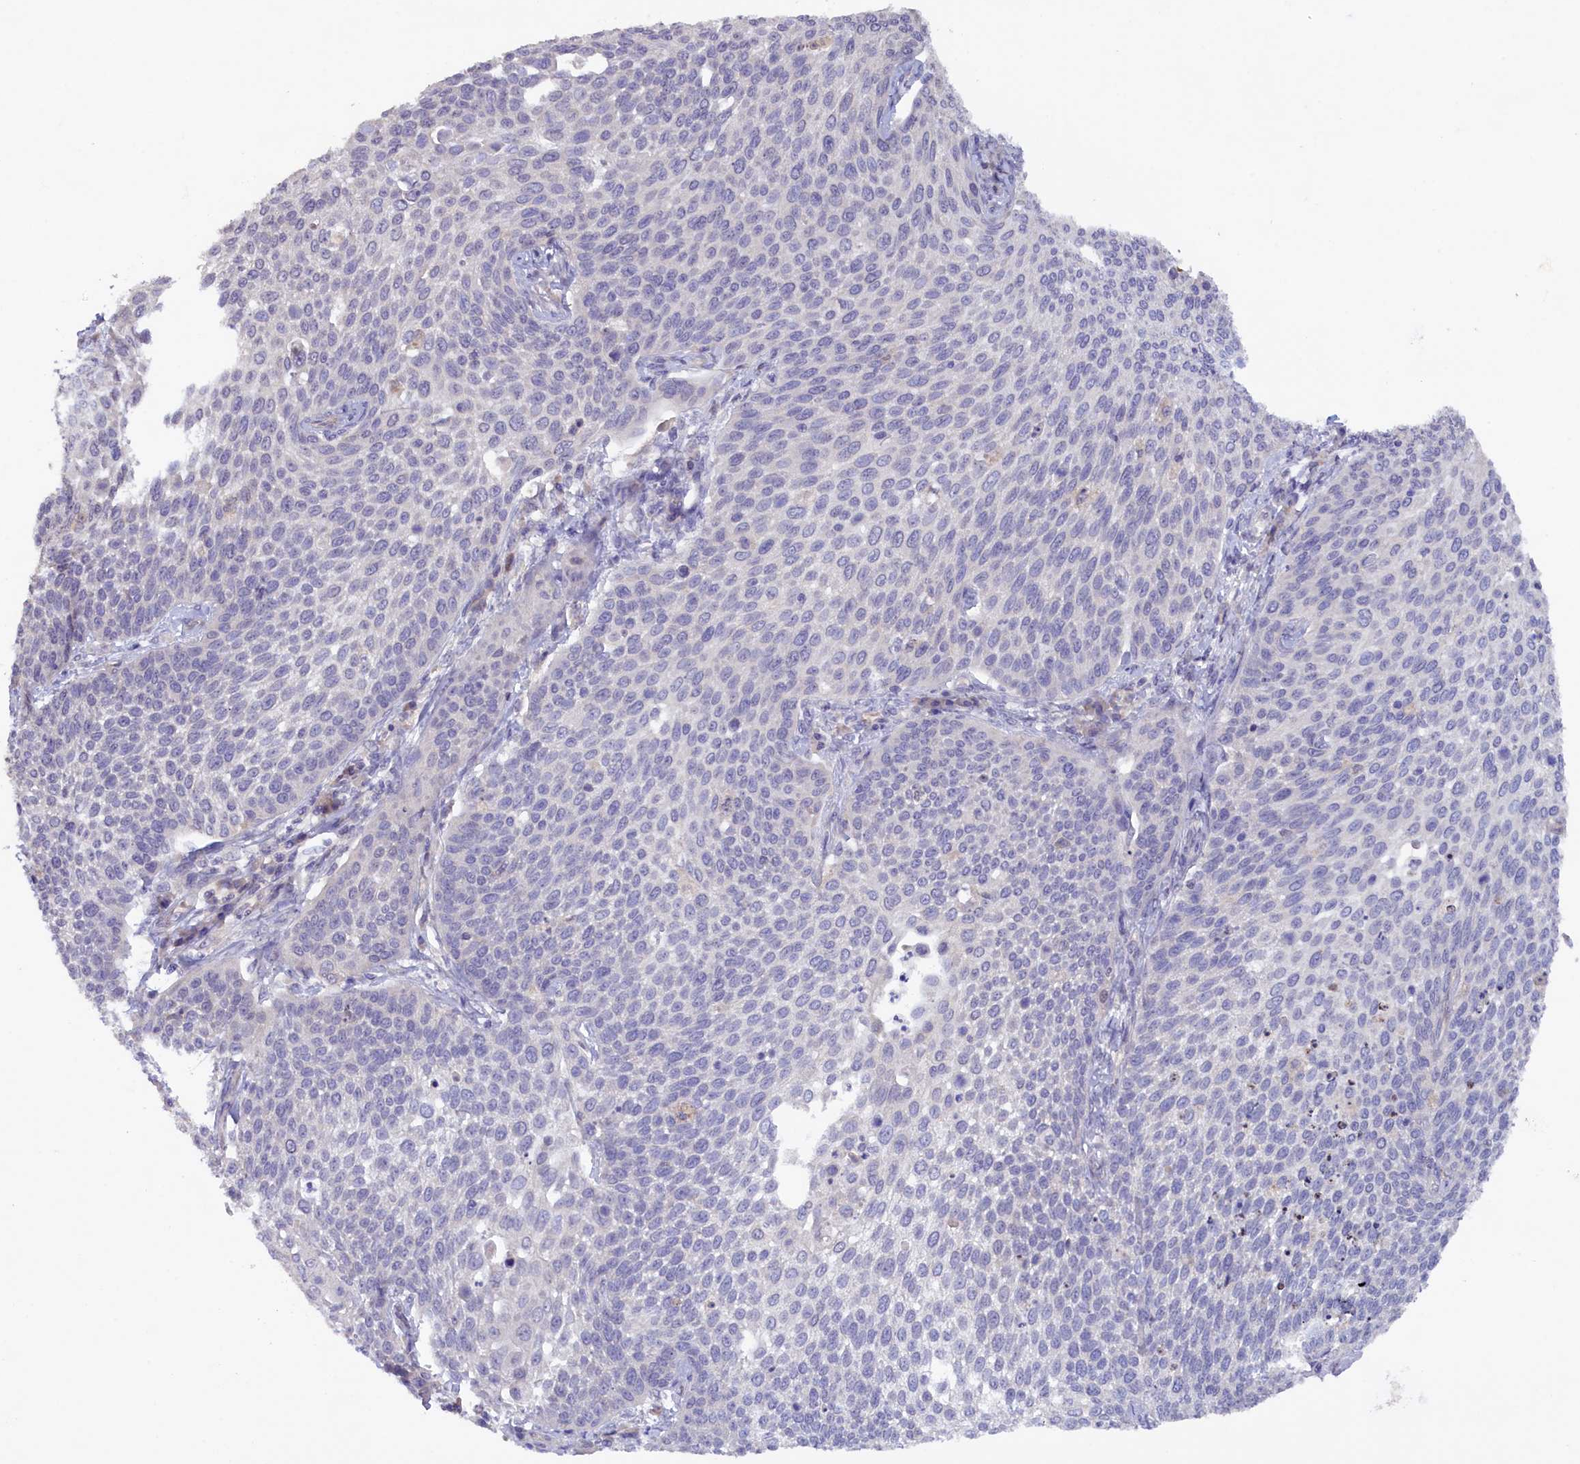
{"staining": {"intensity": "negative", "quantity": "none", "location": "none"}, "tissue": "cervical cancer", "cell_type": "Tumor cells", "image_type": "cancer", "snomed": [{"axis": "morphology", "description": "Squamous cell carcinoma, NOS"}, {"axis": "topography", "description": "Cervix"}], "caption": "Cervical cancer was stained to show a protein in brown. There is no significant staining in tumor cells.", "gene": "ZSWIM4", "patient": {"sex": "female", "age": 34}}